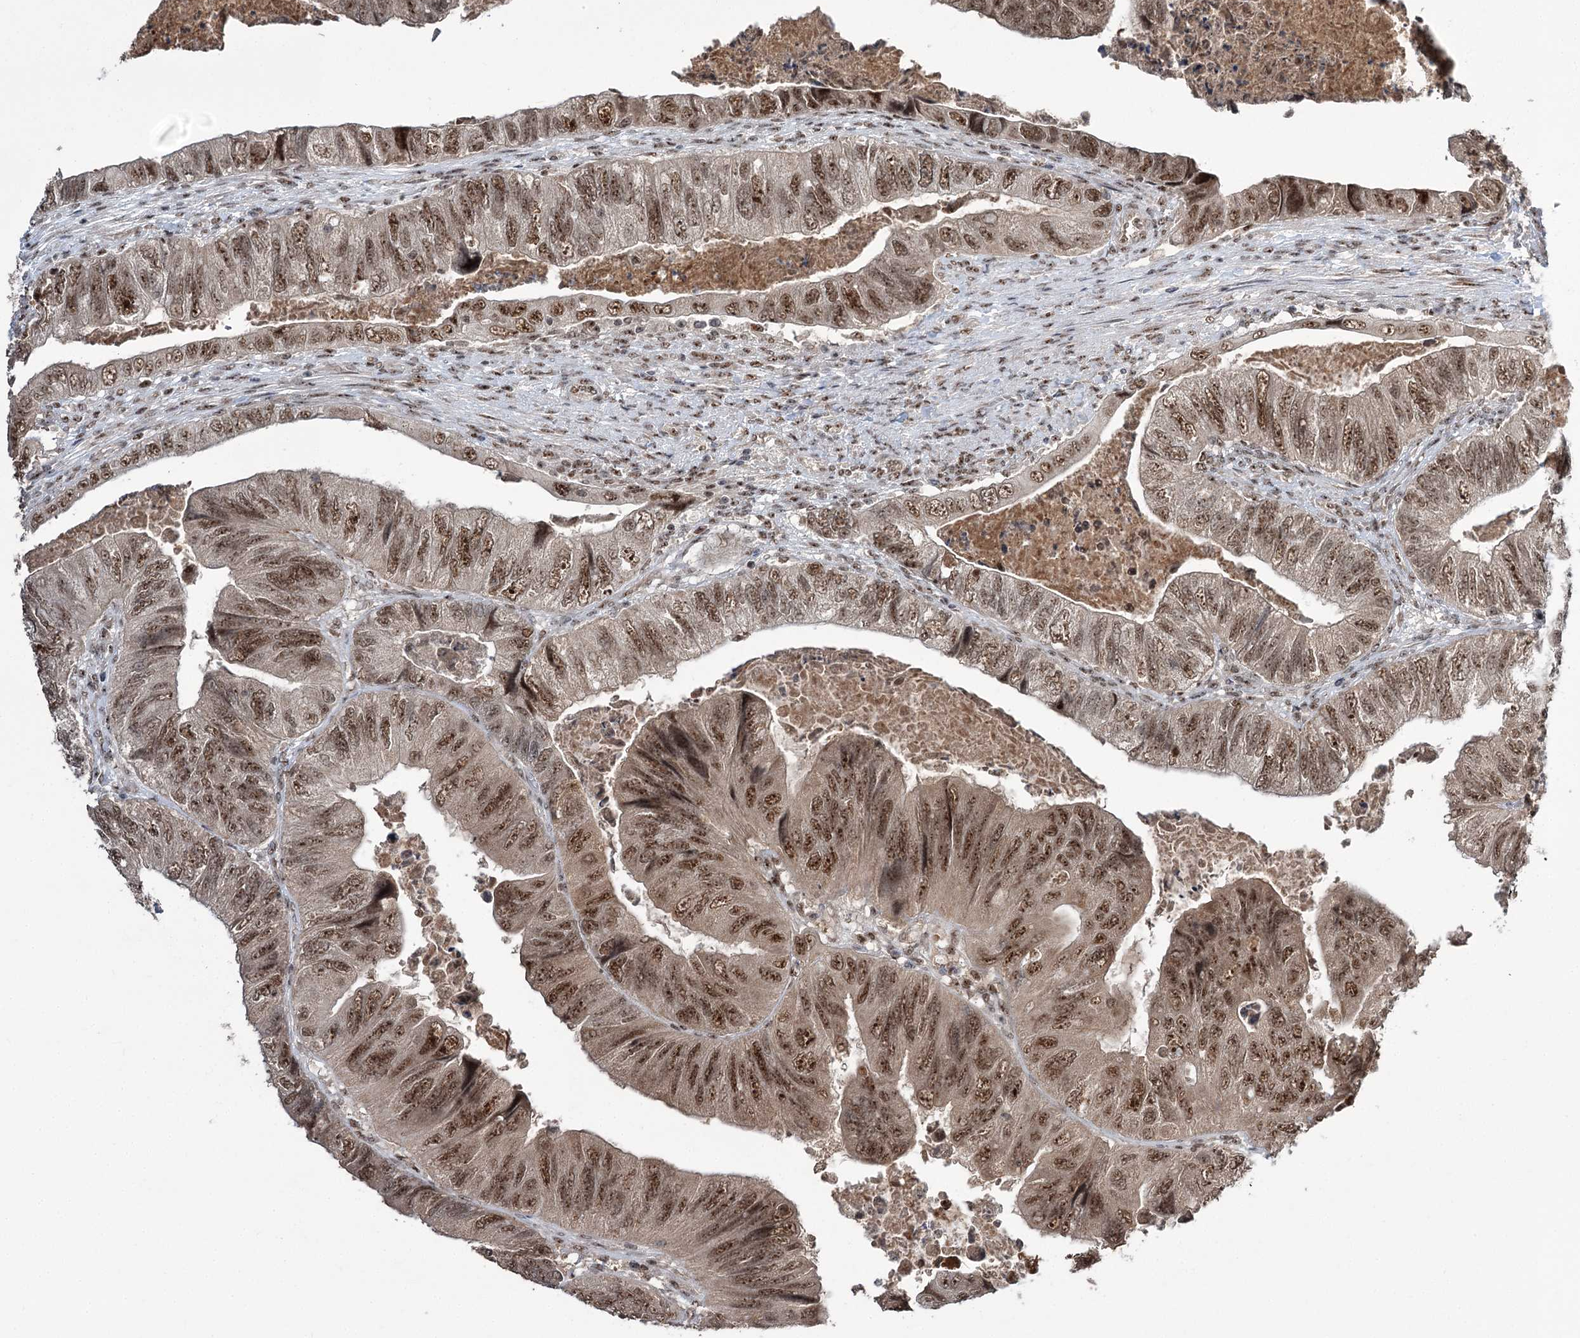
{"staining": {"intensity": "moderate", "quantity": ">75%", "location": "nuclear"}, "tissue": "colorectal cancer", "cell_type": "Tumor cells", "image_type": "cancer", "snomed": [{"axis": "morphology", "description": "Adenocarcinoma, NOS"}, {"axis": "topography", "description": "Rectum"}], "caption": "Immunohistochemical staining of colorectal cancer (adenocarcinoma) demonstrates medium levels of moderate nuclear expression in approximately >75% of tumor cells. Nuclei are stained in blue.", "gene": "ERCC3", "patient": {"sex": "male", "age": 63}}